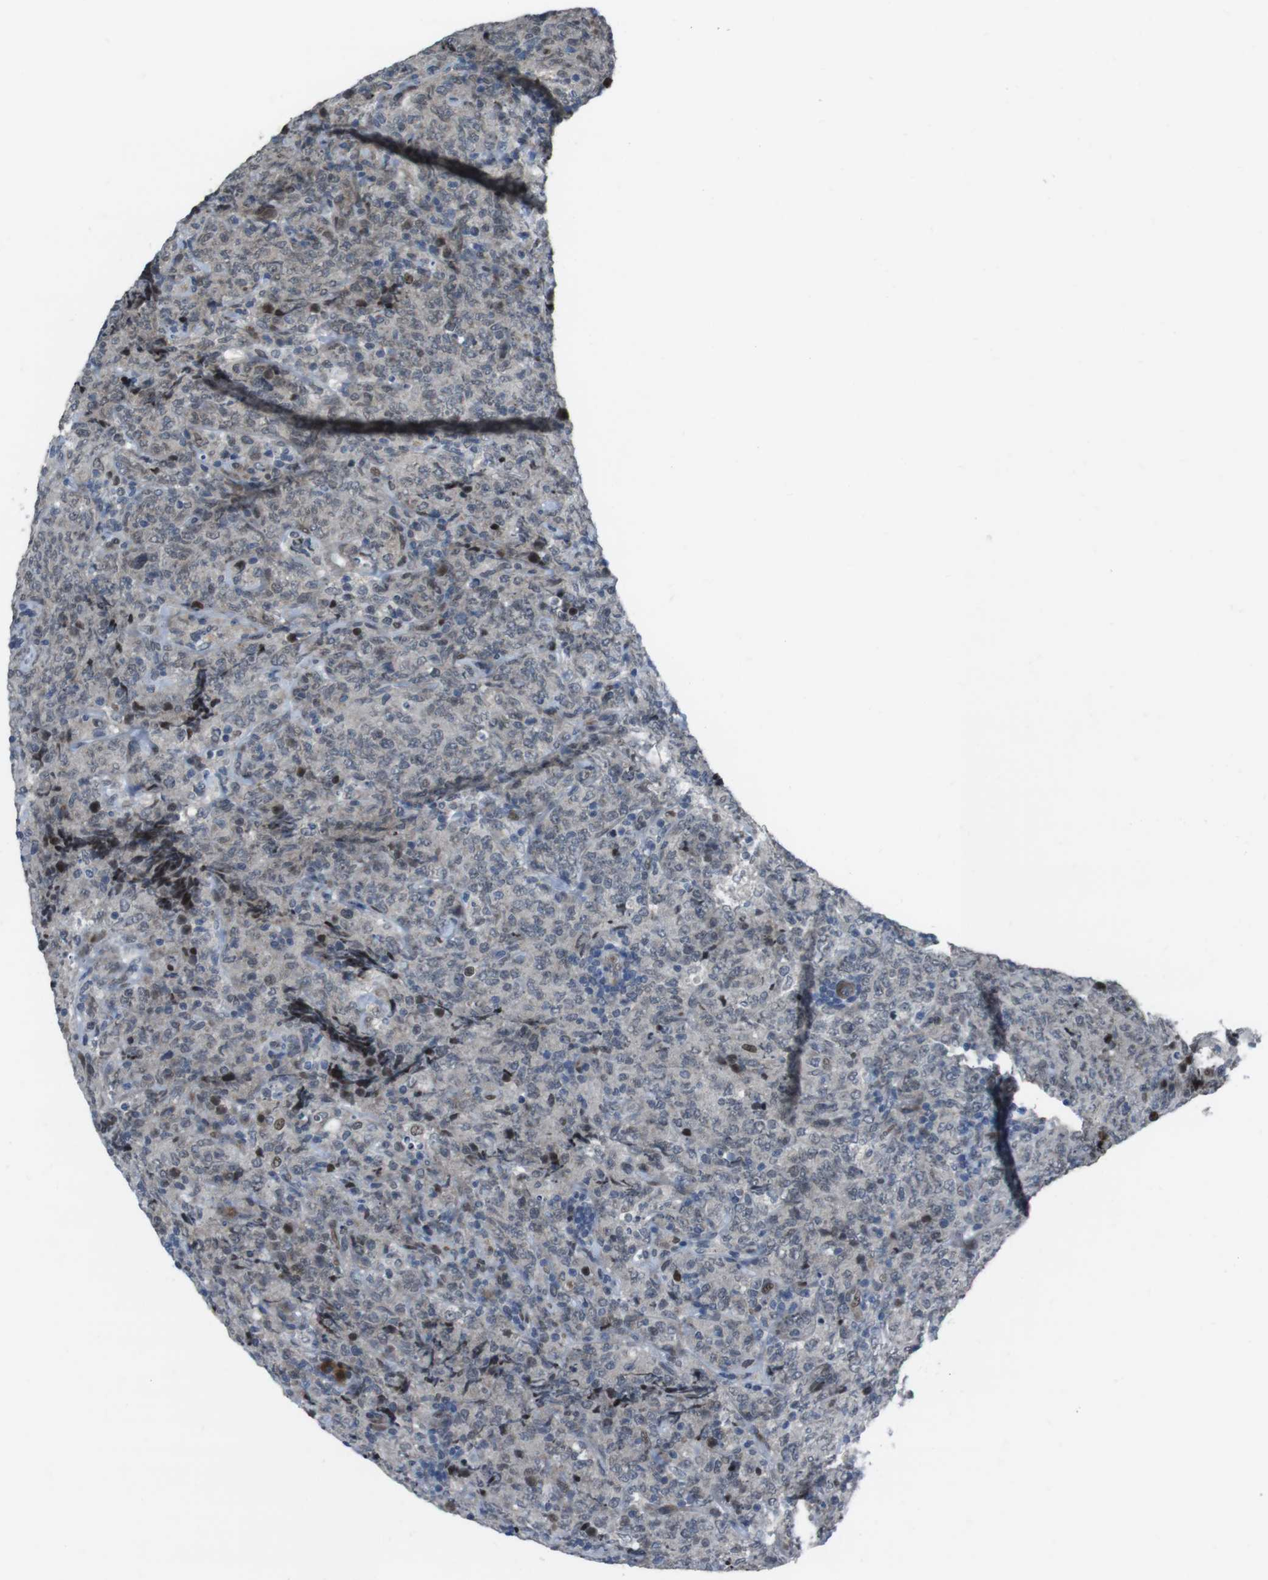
{"staining": {"intensity": "weak", "quantity": "<25%", "location": "nuclear"}, "tissue": "lymphoma", "cell_type": "Tumor cells", "image_type": "cancer", "snomed": [{"axis": "morphology", "description": "Malignant lymphoma, non-Hodgkin's type, High grade"}, {"axis": "topography", "description": "Tonsil"}], "caption": "Tumor cells show no significant protein positivity in malignant lymphoma, non-Hodgkin's type (high-grade).", "gene": "PBRM1", "patient": {"sex": "female", "age": 36}}